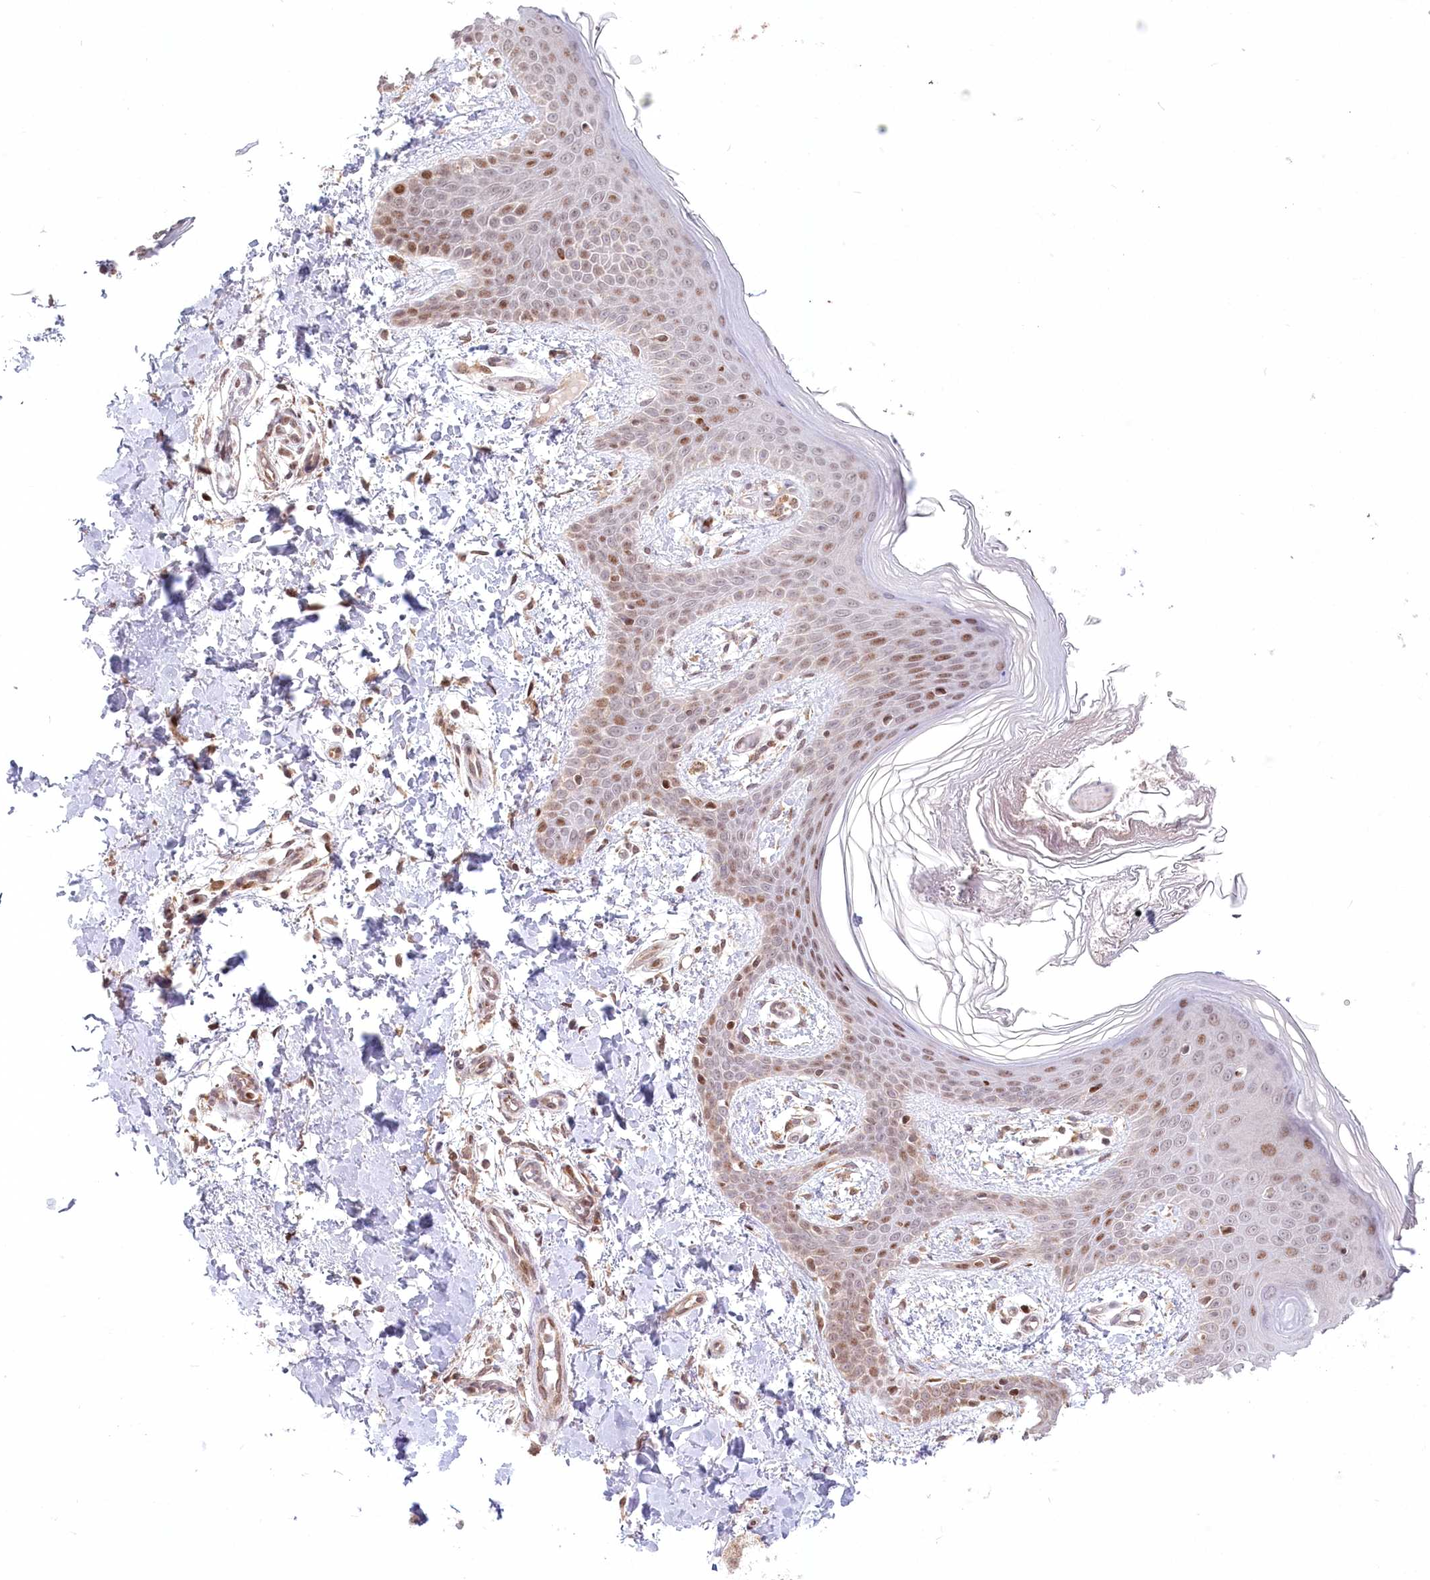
{"staining": {"intensity": "moderate", "quantity": ">75%", "location": "cytoplasmic/membranous,nuclear"}, "tissue": "skin", "cell_type": "Fibroblasts", "image_type": "normal", "snomed": [{"axis": "morphology", "description": "Normal tissue, NOS"}, {"axis": "topography", "description": "Skin"}], "caption": "Brown immunohistochemical staining in normal human skin reveals moderate cytoplasmic/membranous,nuclear staining in approximately >75% of fibroblasts. (Stains: DAB in brown, nuclei in blue, Microscopy: brightfield microscopy at high magnification).", "gene": "PYURF", "patient": {"sex": "male", "age": 36}}